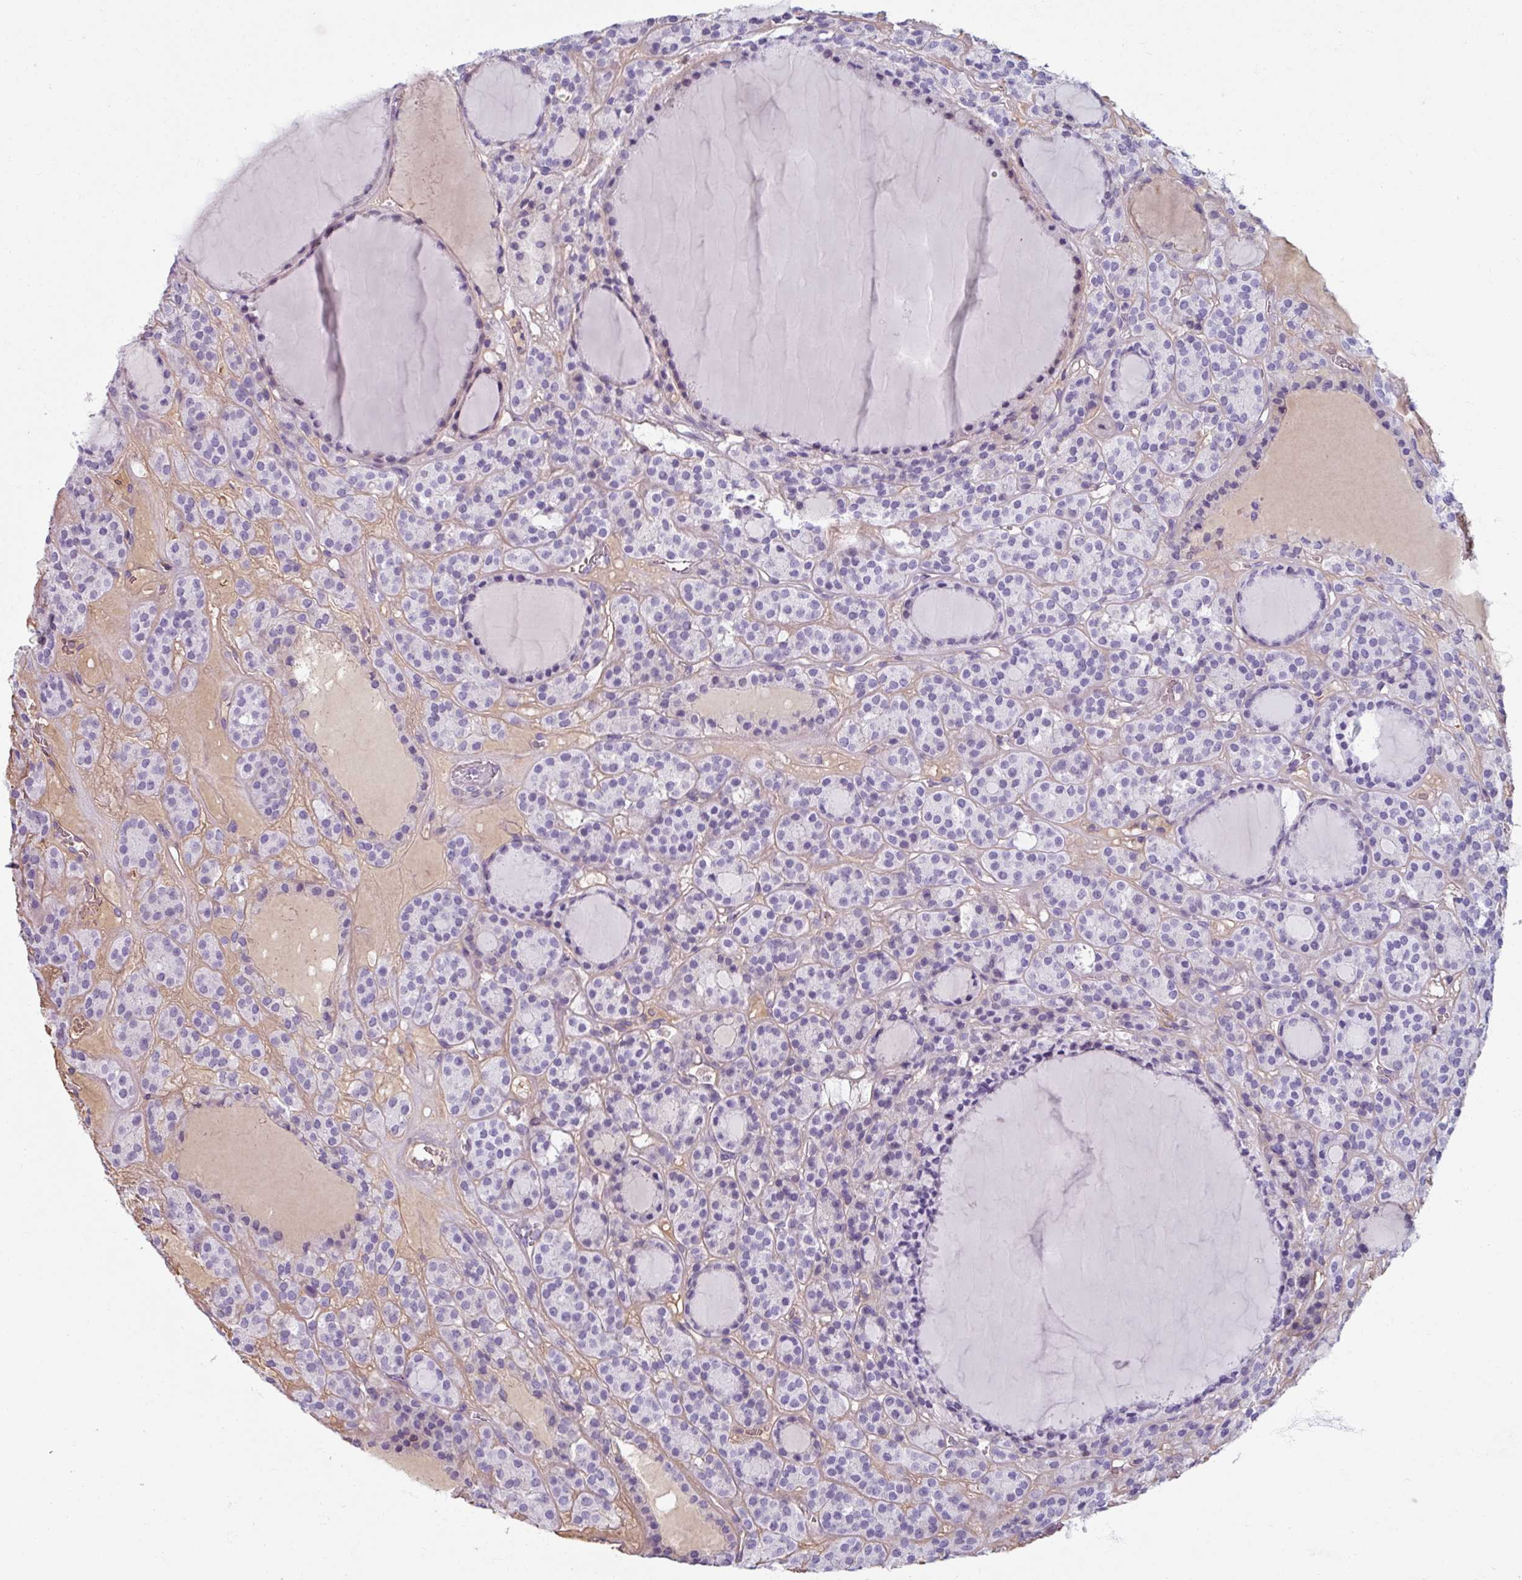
{"staining": {"intensity": "negative", "quantity": "none", "location": "none"}, "tissue": "thyroid cancer", "cell_type": "Tumor cells", "image_type": "cancer", "snomed": [{"axis": "morphology", "description": "Follicular adenoma carcinoma, NOS"}, {"axis": "topography", "description": "Thyroid gland"}], "caption": "The image demonstrates no significant positivity in tumor cells of follicular adenoma carcinoma (thyroid).", "gene": "SPESP1", "patient": {"sex": "female", "age": 63}}